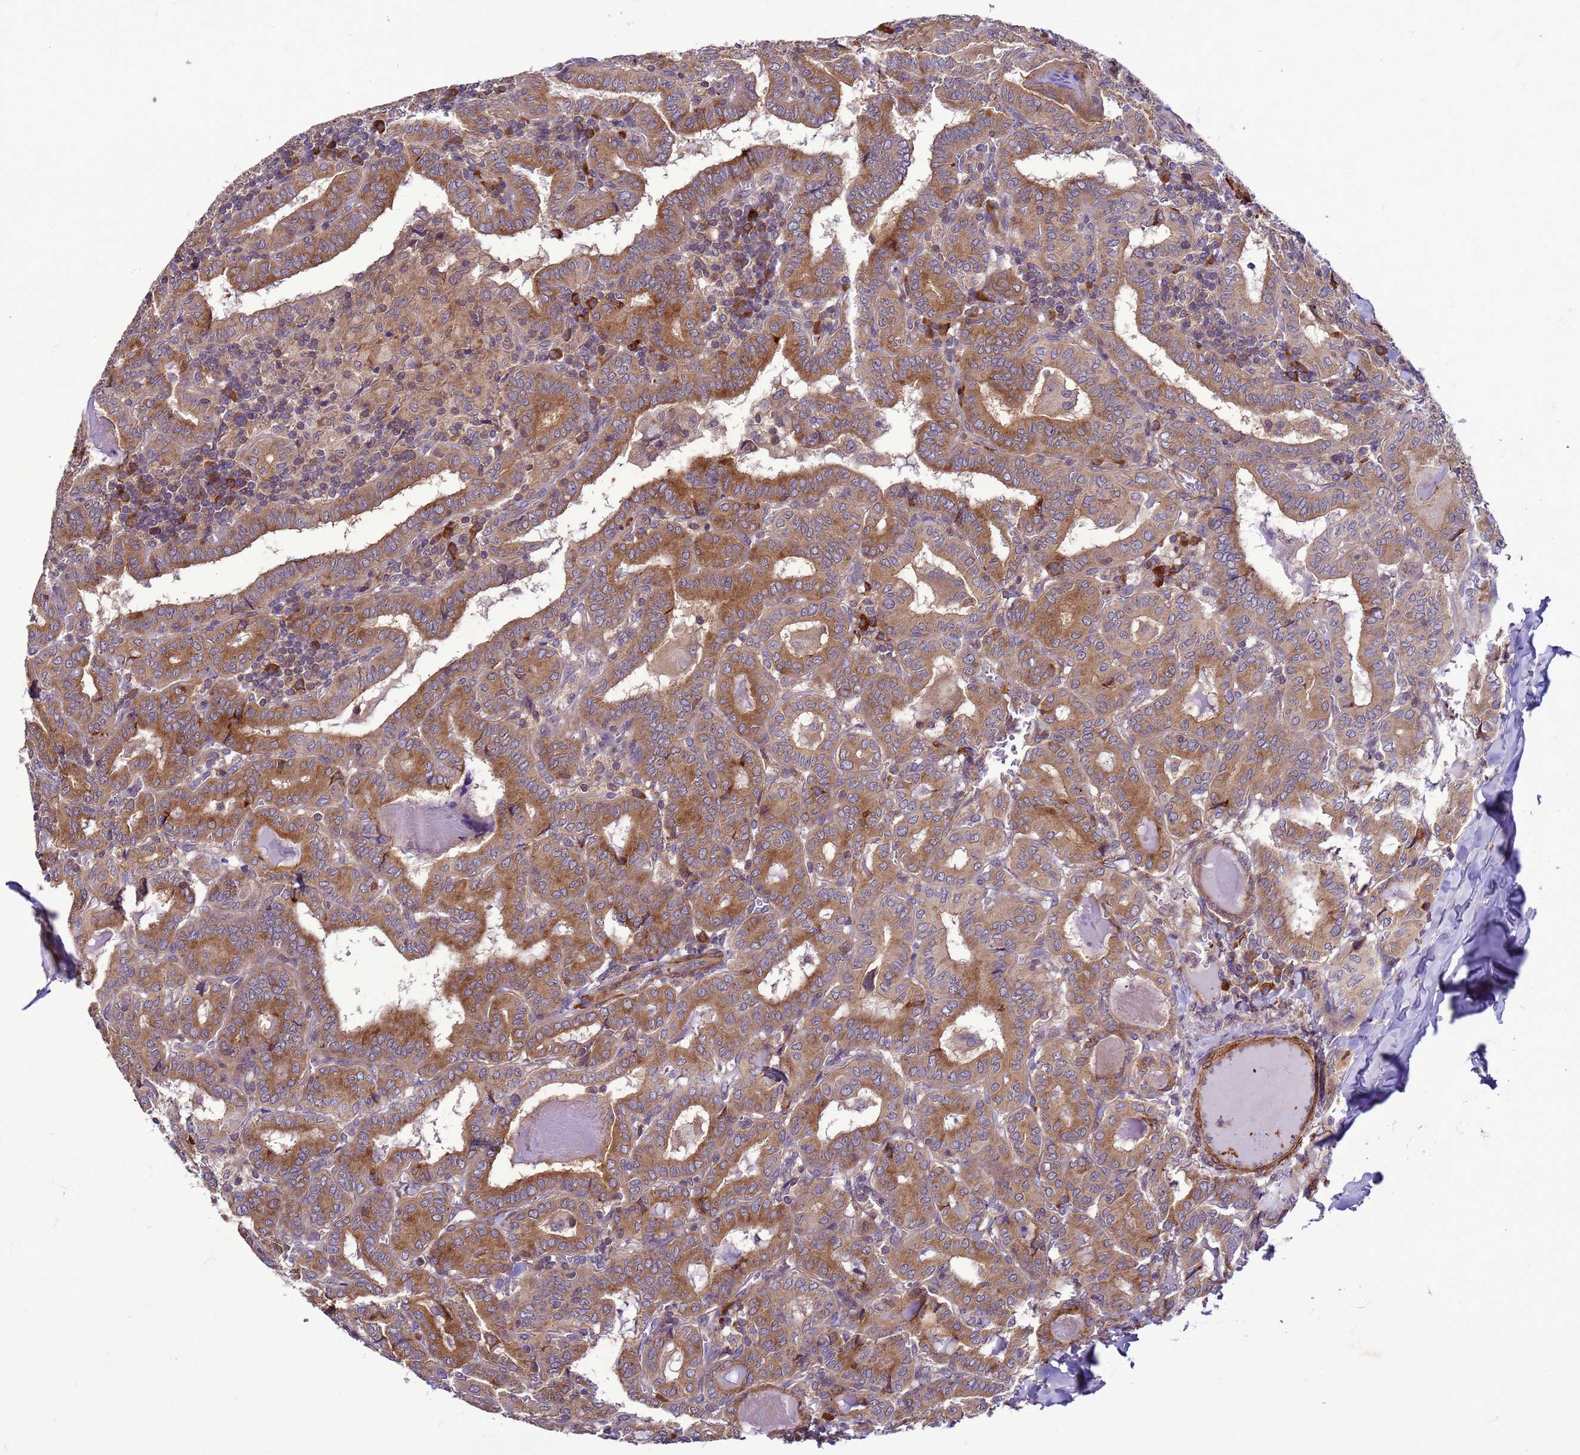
{"staining": {"intensity": "moderate", "quantity": ">75%", "location": "cytoplasmic/membranous"}, "tissue": "thyroid cancer", "cell_type": "Tumor cells", "image_type": "cancer", "snomed": [{"axis": "morphology", "description": "Papillary adenocarcinoma, NOS"}, {"axis": "topography", "description": "Thyroid gland"}], "caption": "The micrograph demonstrates a brown stain indicating the presence of a protein in the cytoplasmic/membranous of tumor cells in thyroid papillary adenocarcinoma.", "gene": "GEN1", "patient": {"sex": "female", "age": 72}}